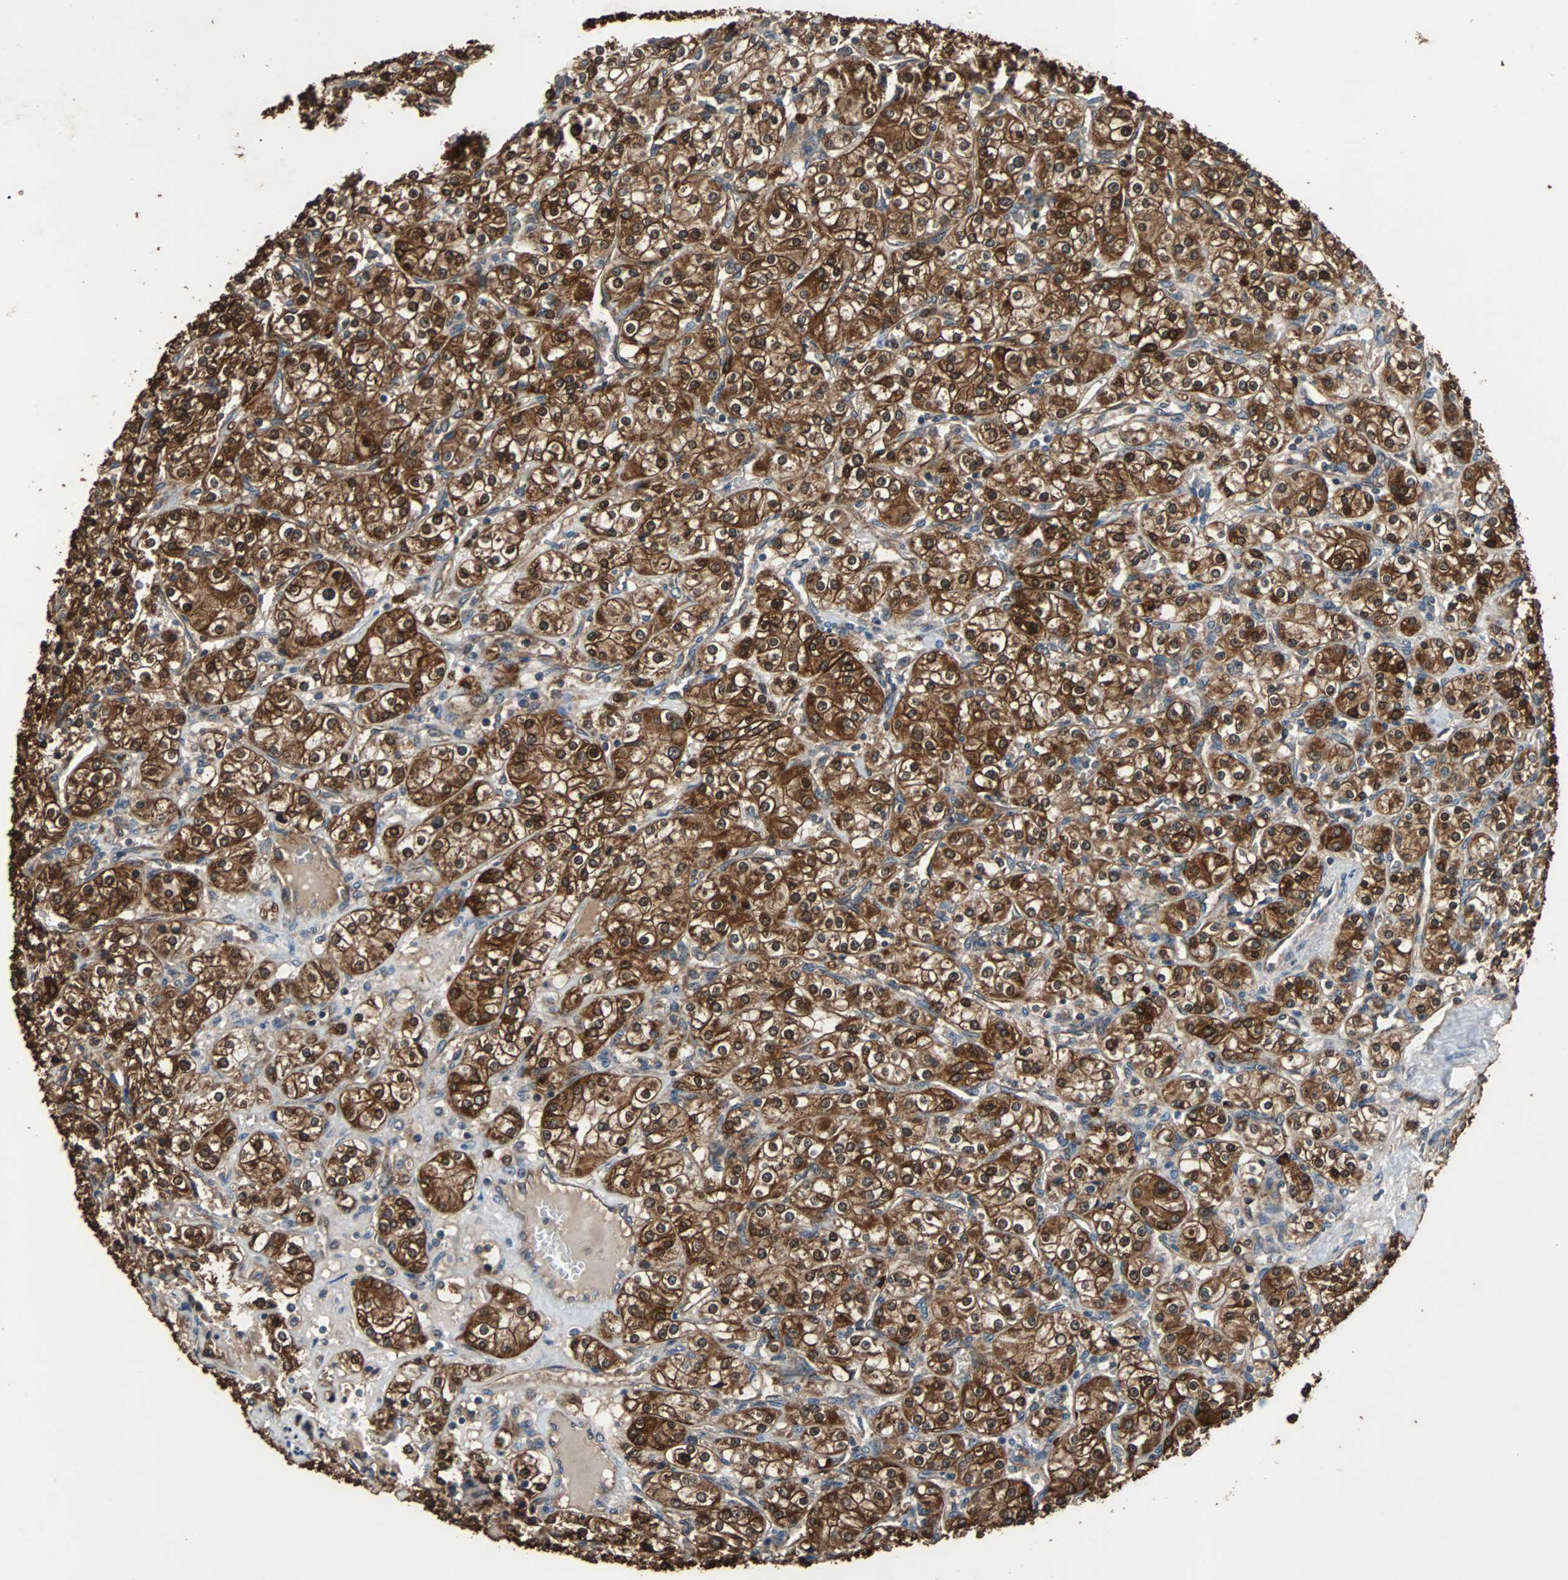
{"staining": {"intensity": "strong", "quantity": ">75%", "location": "cytoplasmic/membranous,nuclear"}, "tissue": "renal cancer", "cell_type": "Tumor cells", "image_type": "cancer", "snomed": [{"axis": "morphology", "description": "Adenocarcinoma, NOS"}, {"axis": "topography", "description": "Kidney"}], "caption": "Protein expression by immunohistochemistry exhibits strong cytoplasmic/membranous and nuclear expression in about >75% of tumor cells in renal adenocarcinoma. (Stains: DAB (3,3'-diaminobenzidine) in brown, nuclei in blue, Microscopy: brightfield microscopy at high magnification).", "gene": "NDRG1", "patient": {"sex": "male", "age": 77}}